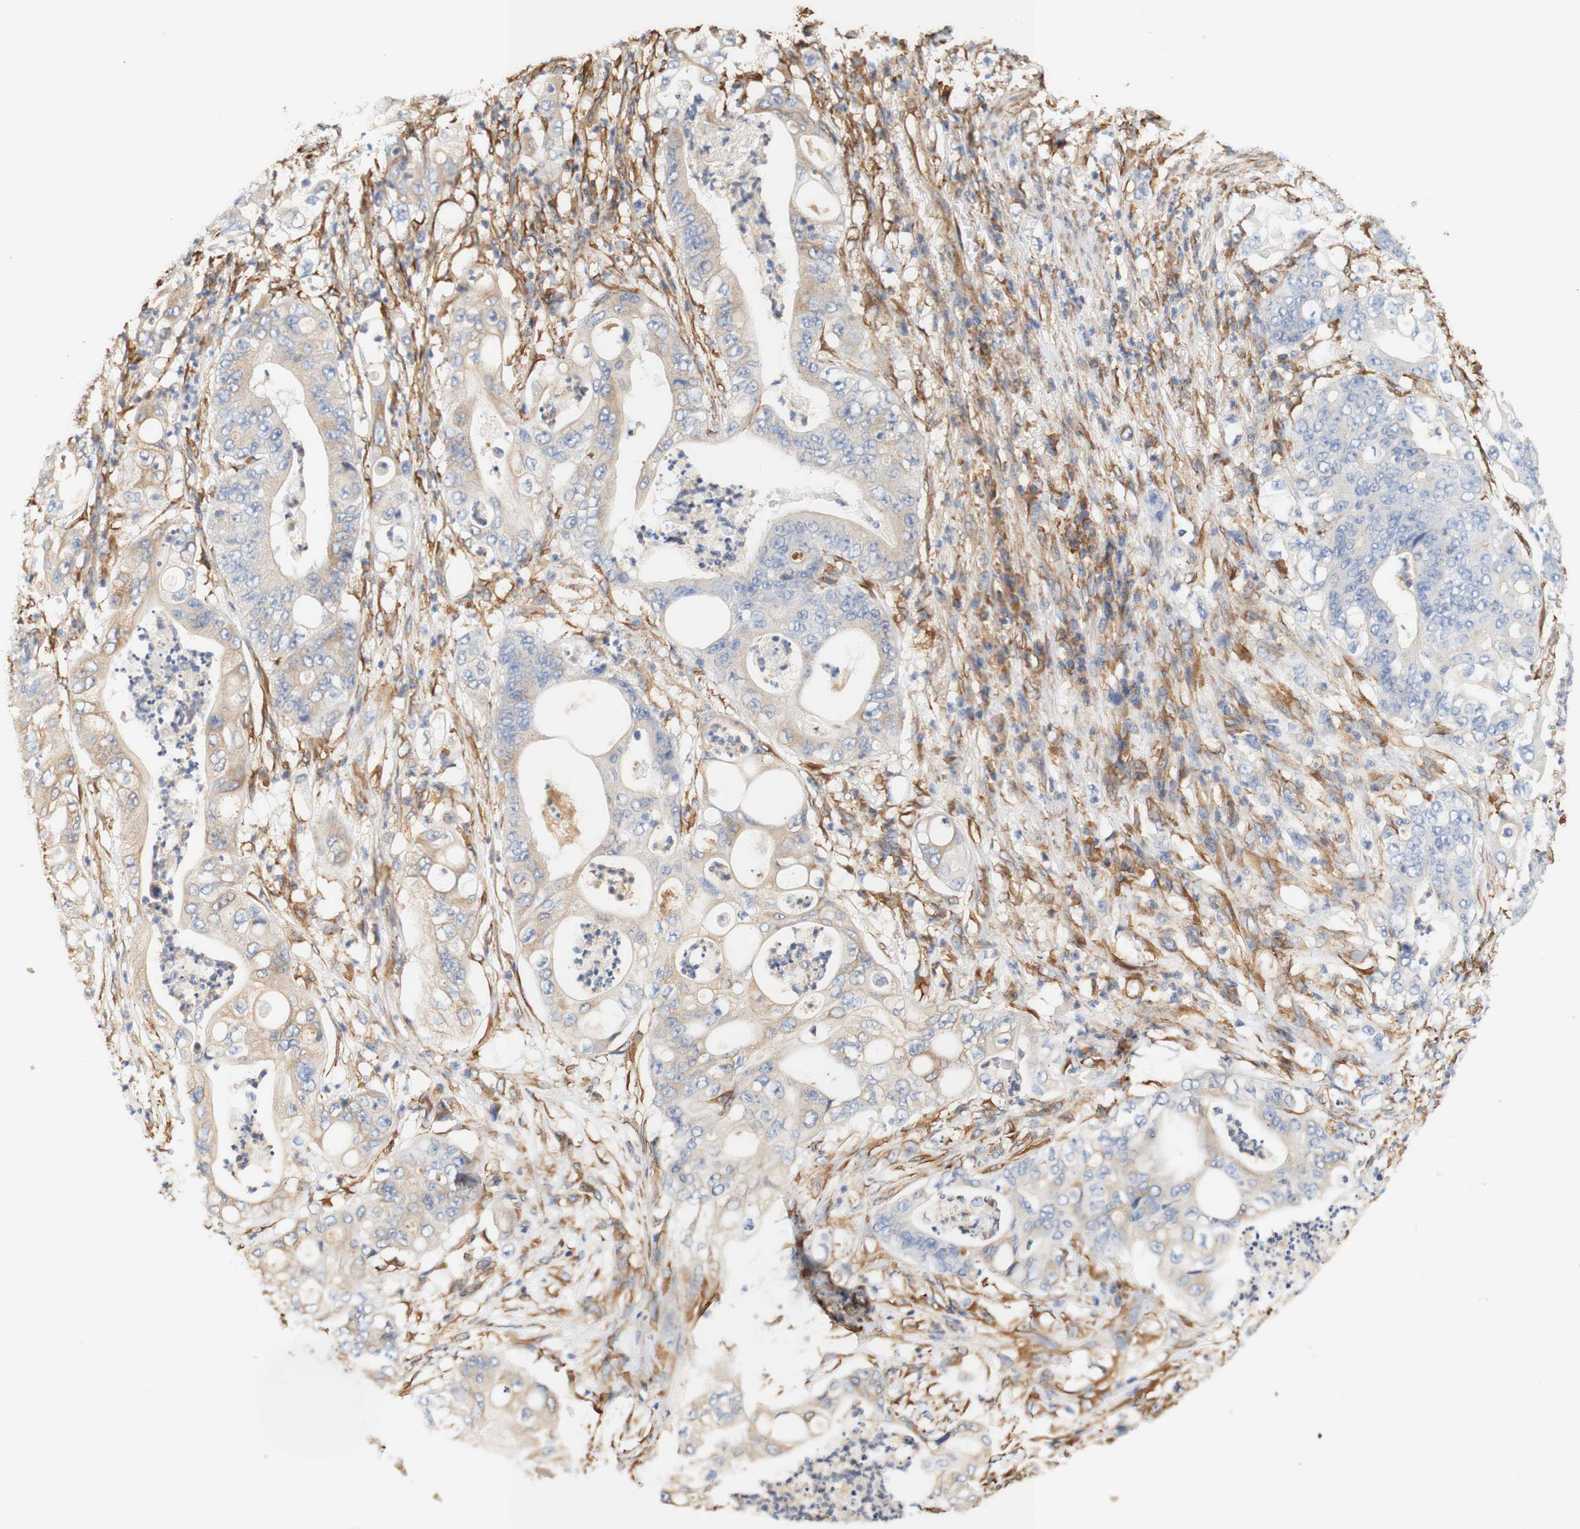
{"staining": {"intensity": "negative", "quantity": "none", "location": "none"}, "tissue": "stomach cancer", "cell_type": "Tumor cells", "image_type": "cancer", "snomed": [{"axis": "morphology", "description": "Adenocarcinoma, NOS"}, {"axis": "topography", "description": "Stomach"}], "caption": "An IHC photomicrograph of stomach adenocarcinoma is shown. There is no staining in tumor cells of stomach adenocarcinoma. (Immunohistochemistry, brightfield microscopy, high magnification).", "gene": "EIF2AK4", "patient": {"sex": "female", "age": 73}}